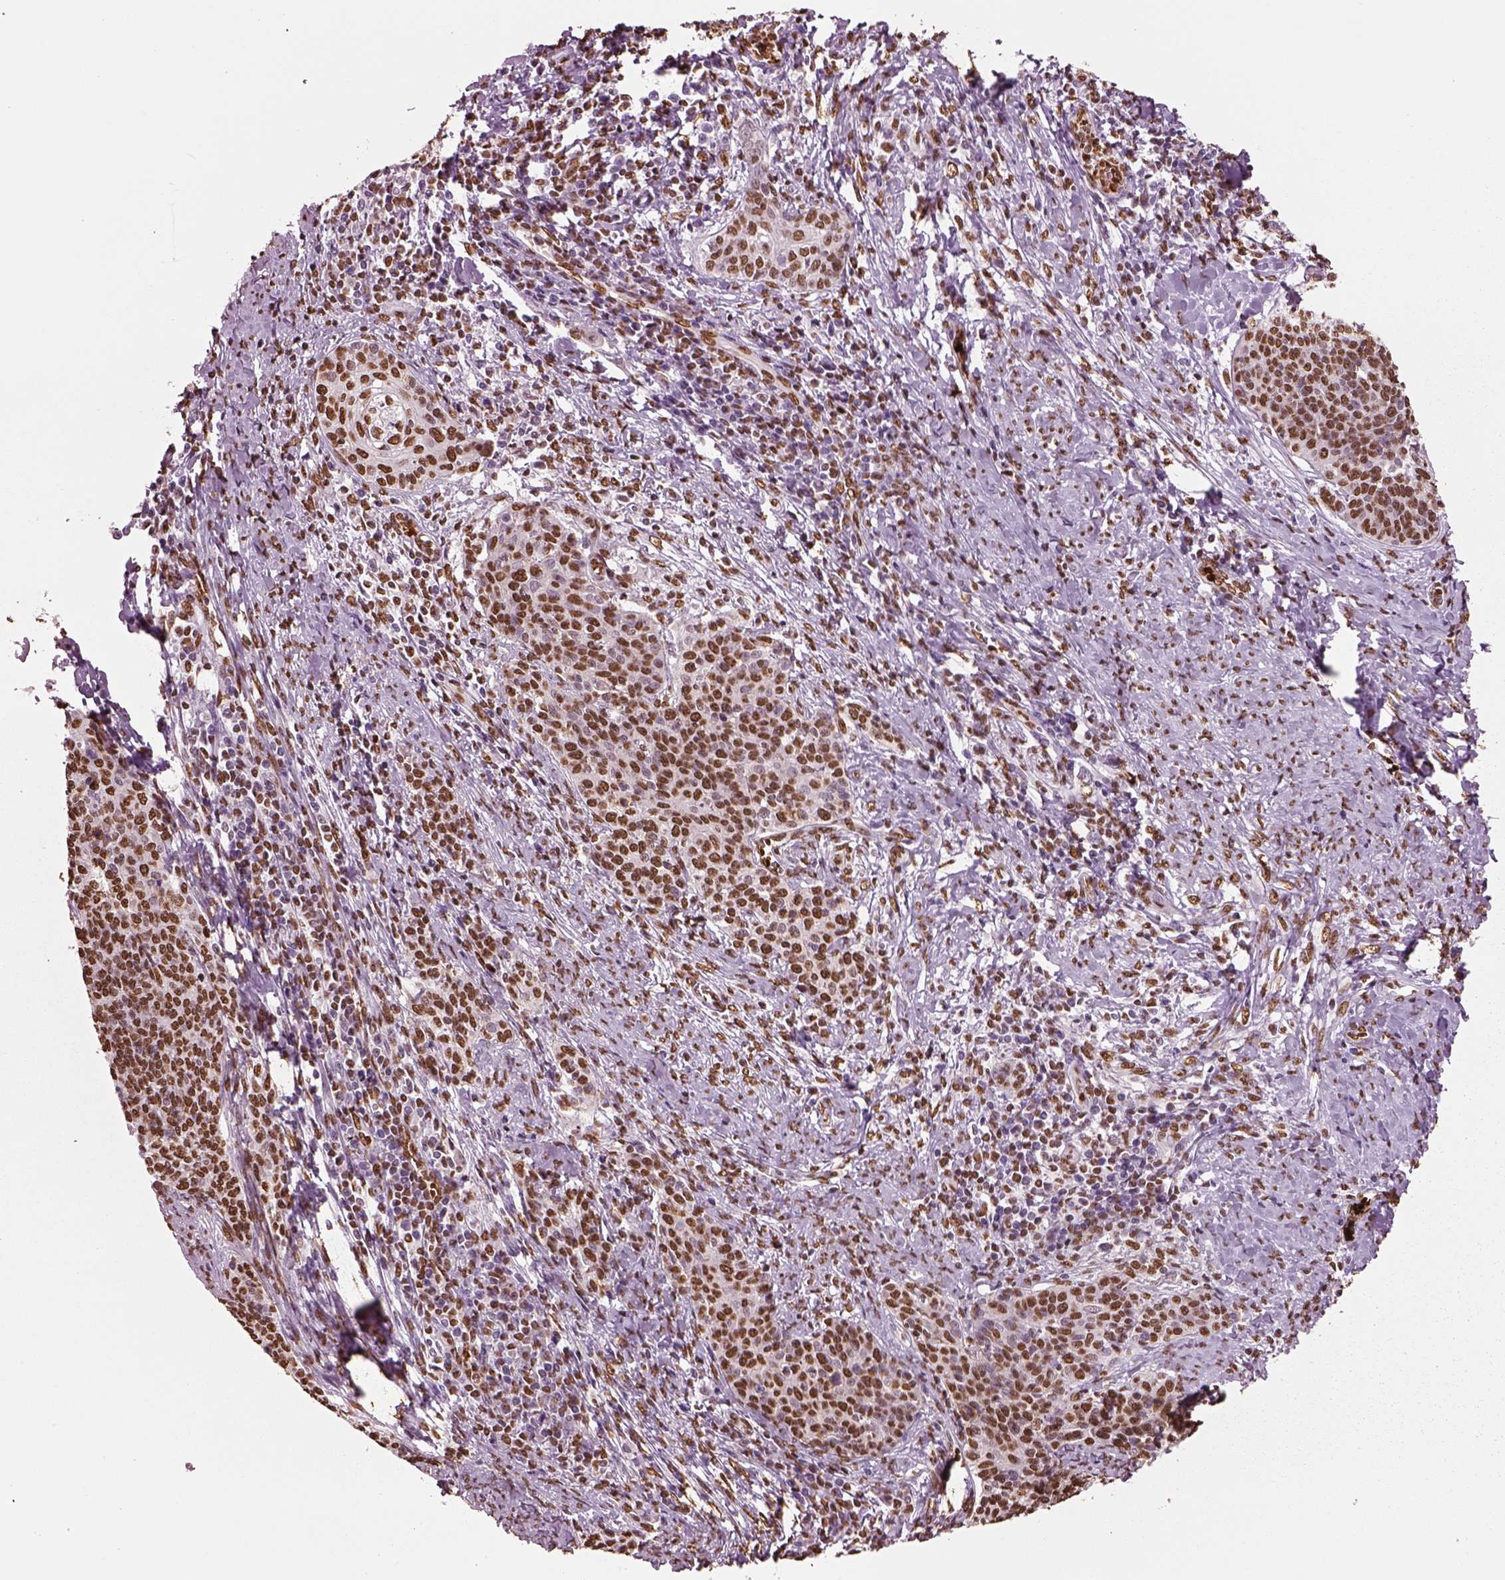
{"staining": {"intensity": "moderate", "quantity": ">75%", "location": "nuclear"}, "tissue": "cervical cancer", "cell_type": "Tumor cells", "image_type": "cancer", "snomed": [{"axis": "morphology", "description": "Squamous cell carcinoma, NOS"}, {"axis": "topography", "description": "Cervix"}], "caption": "Tumor cells exhibit medium levels of moderate nuclear positivity in approximately >75% of cells in human cervical squamous cell carcinoma.", "gene": "DDX3X", "patient": {"sex": "female", "age": 39}}